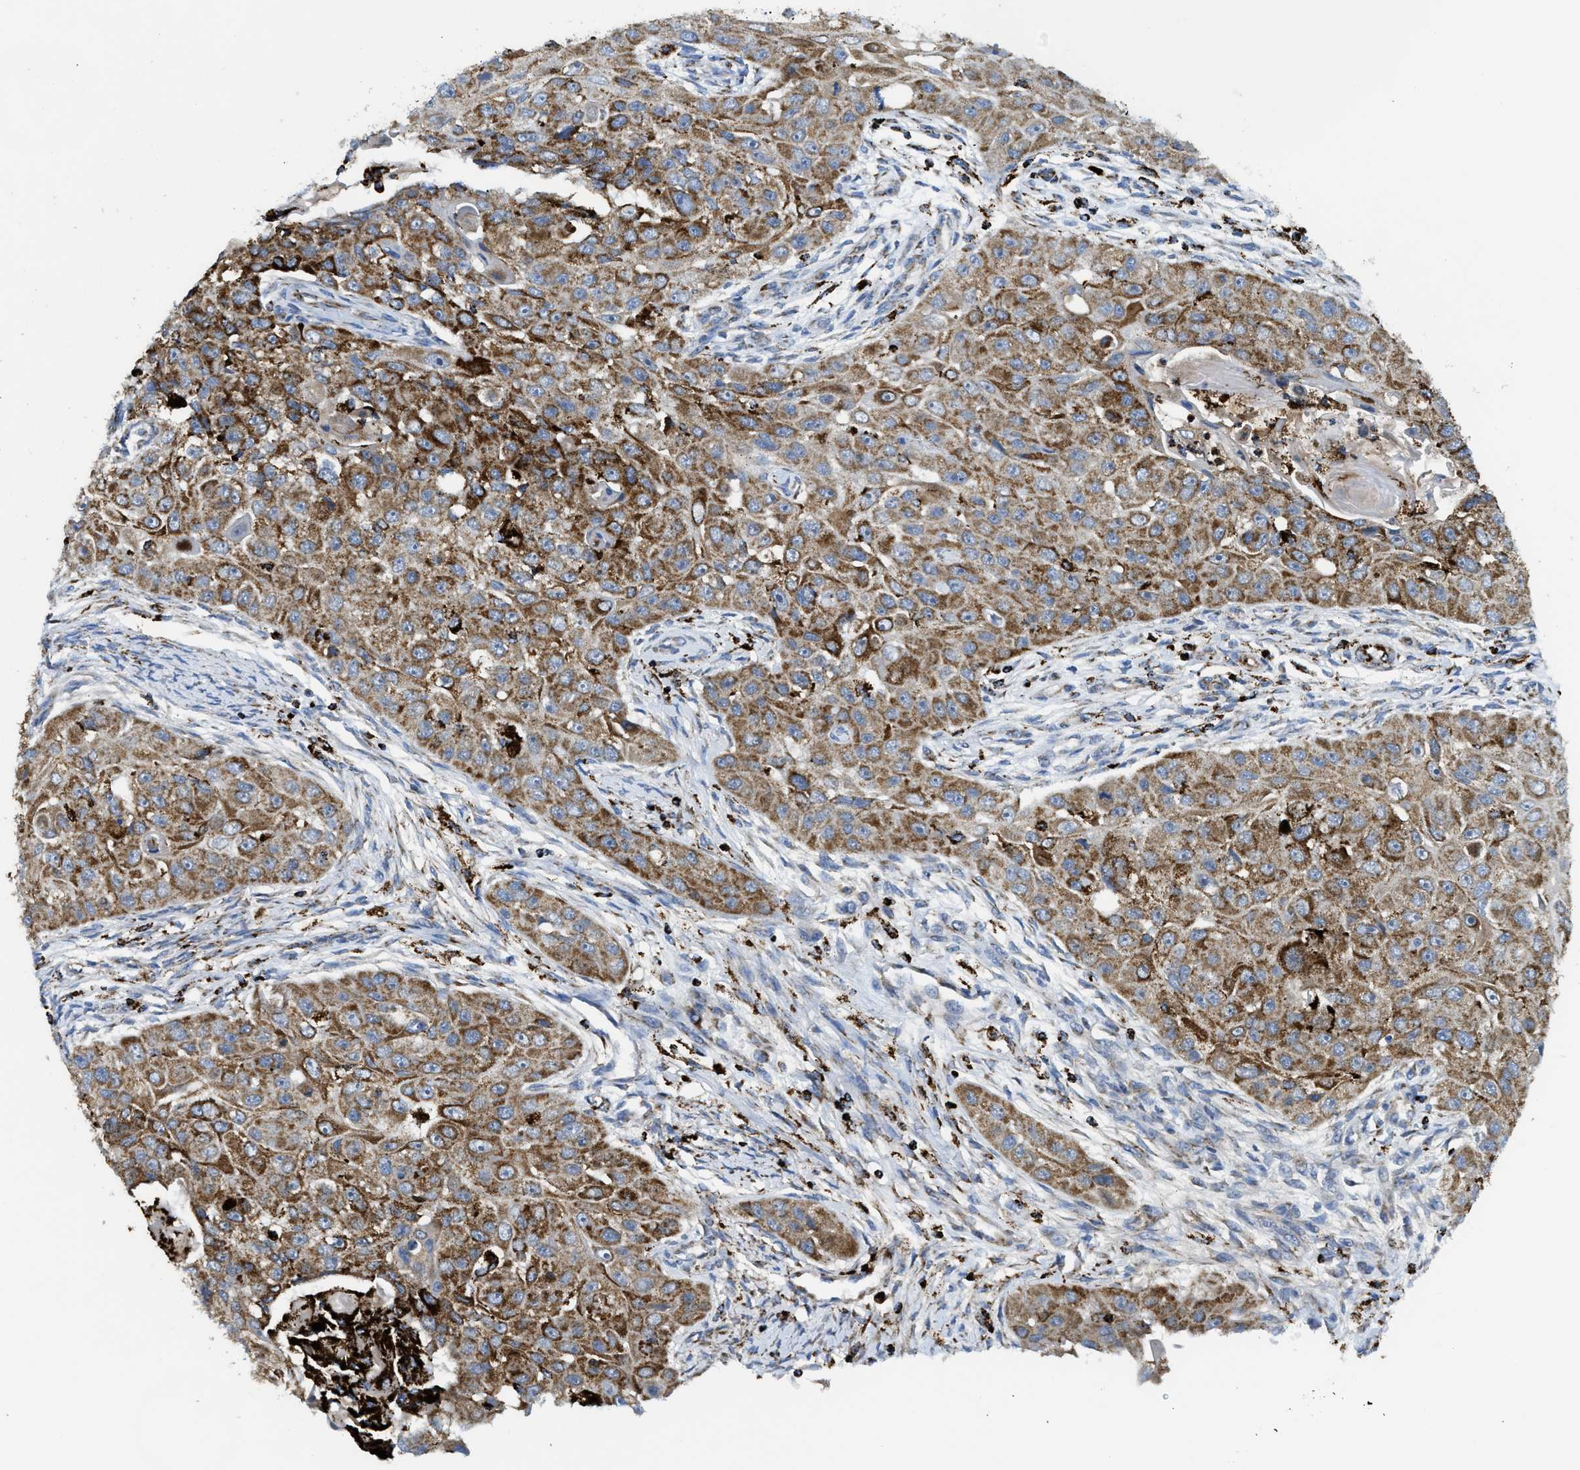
{"staining": {"intensity": "moderate", "quantity": ">75%", "location": "cytoplasmic/membranous"}, "tissue": "head and neck cancer", "cell_type": "Tumor cells", "image_type": "cancer", "snomed": [{"axis": "morphology", "description": "Normal tissue, NOS"}, {"axis": "morphology", "description": "Squamous cell carcinoma, NOS"}, {"axis": "topography", "description": "Skeletal muscle"}, {"axis": "topography", "description": "Head-Neck"}], "caption": "Tumor cells show medium levels of moderate cytoplasmic/membranous staining in approximately >75% of cells in human head and neck squamous cell carcinoma.", "gene": "SQOR", "patient": {"sex": "male", "age": 51}}